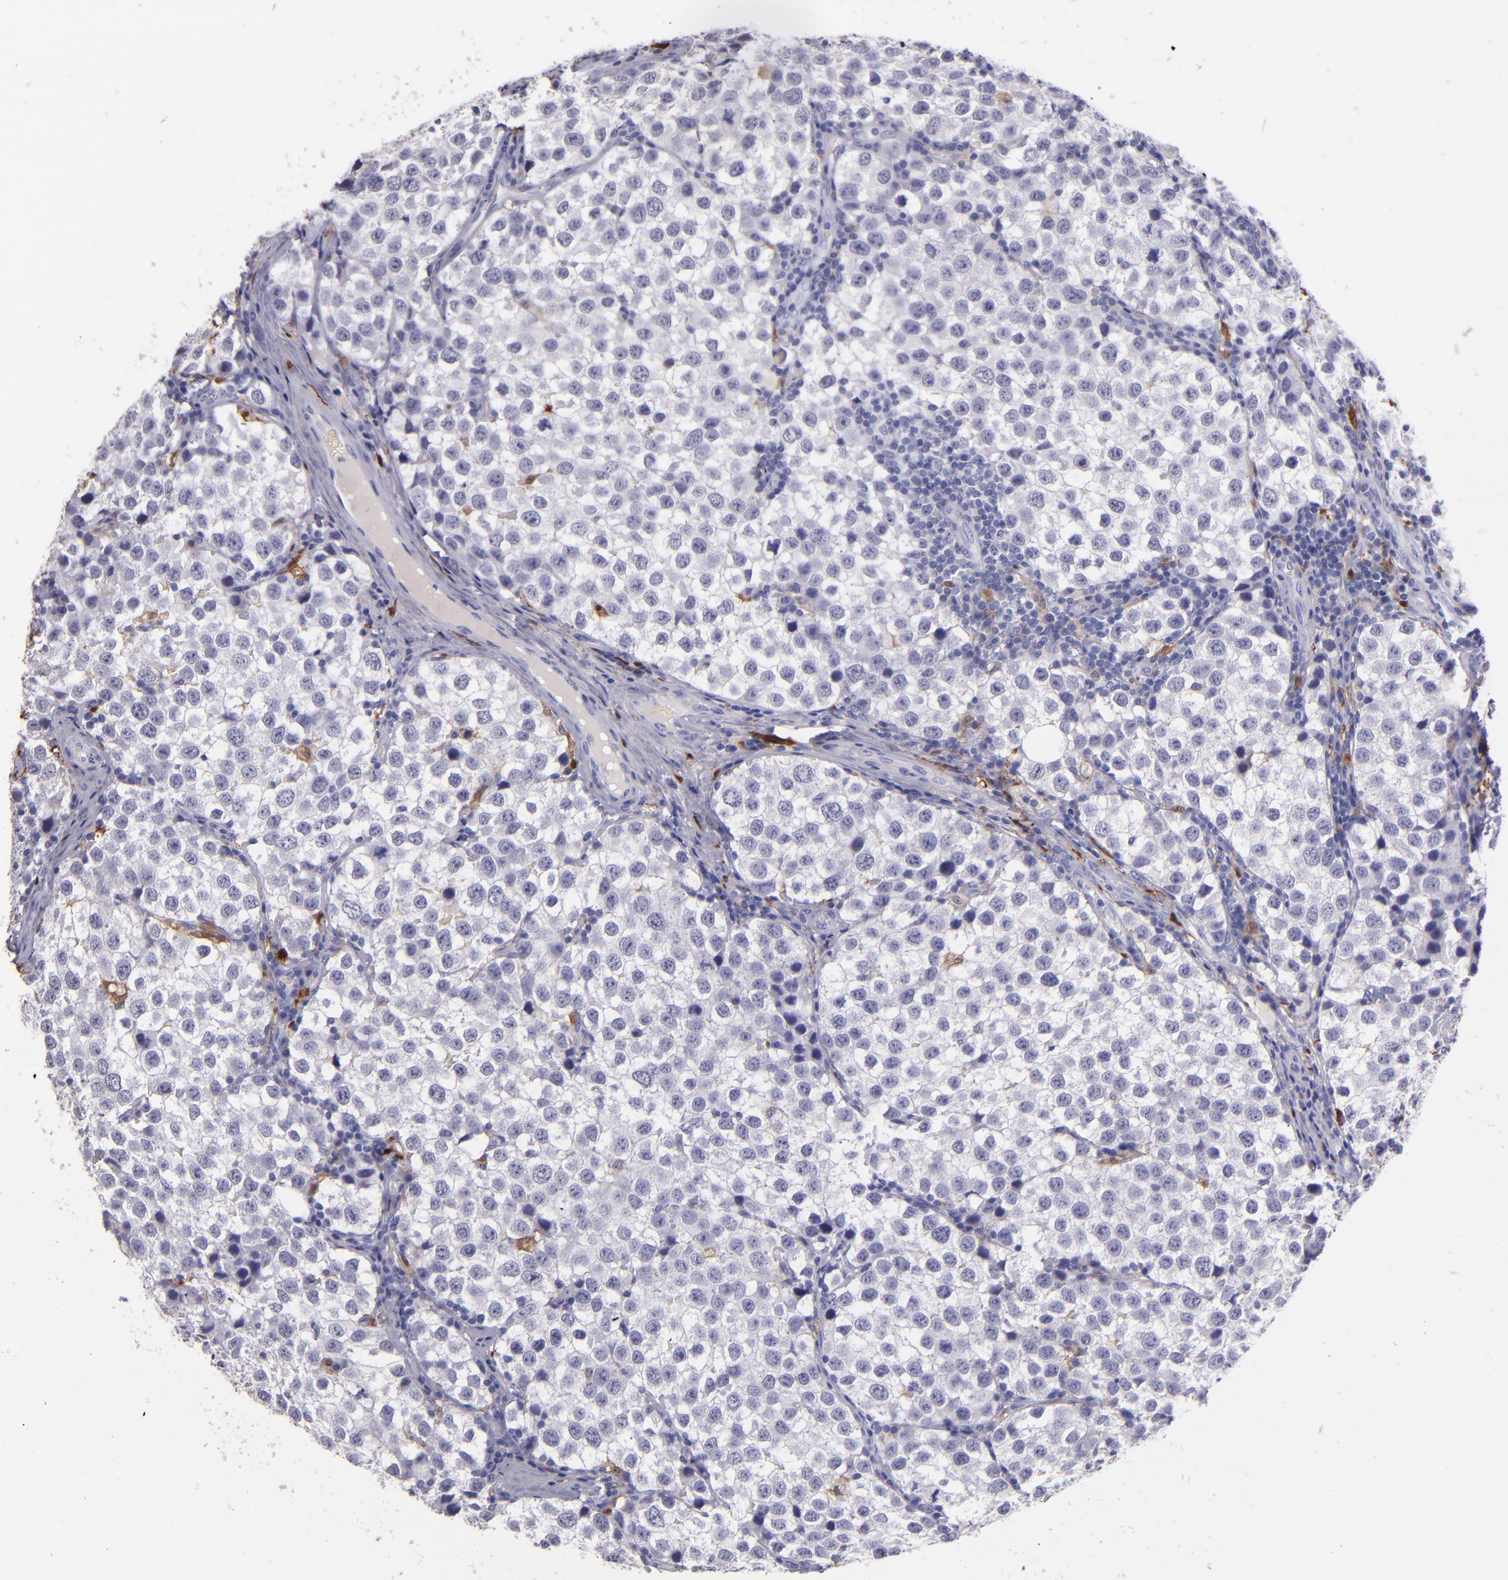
{"staining": {"intensity": "negative", "quantity": "none", "location": "none"}, "tissue": "testis cancer", "cell_type": "Tumor cells", "image_type": "cancer", "snomed": [{"axis": "morphology", "description": "Seminoma, NOS"}, {"axis": "topography", "description": "Testis"}], "caption": "High magnification brightfield microscopy of testis seminoma stained with DAB (3,3'-diaminobenzidine) (brown) and counterstained with hematoxylin (blue): tumor cells show no significant staining. The staining was performed using DAB (3,3'-diaminobenzidine) to visualize the protein expression in brown, while the nuclei were stained in blue with hematoxylin (Magnification: 20x).", "gene": "F13A1", "patient": {"sex": "male", "age": 39}}